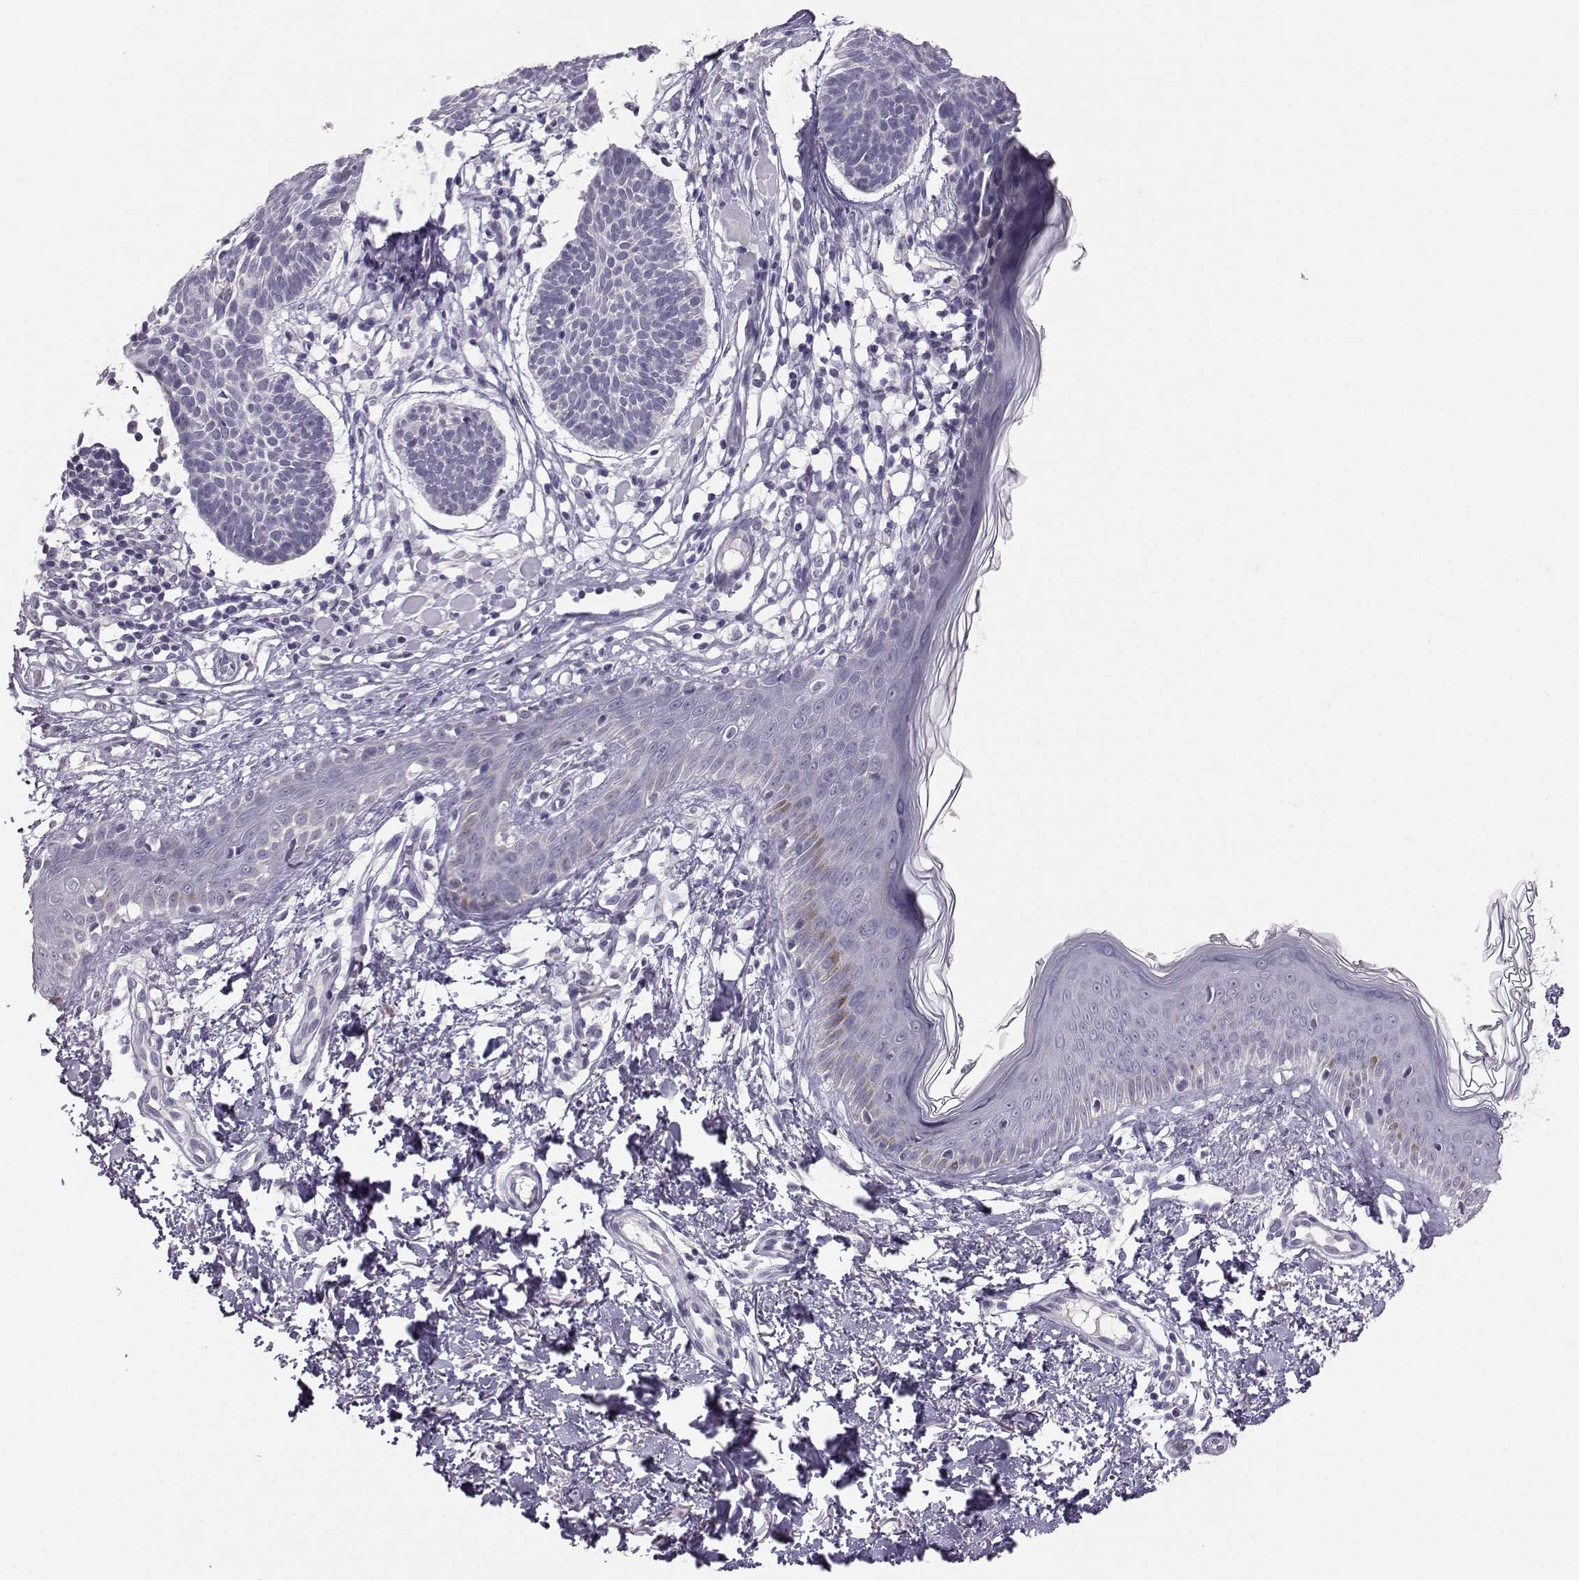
{"staining": {"intensity": "negative", "quantity": "none", "location": "none"}, "tissue": "skin cancer", "cell_type": "Tumor cells", "image_type": "cancer", "snomed": [{"axis": "morphology", "description": "Basal cell carcinoma"}, {"axis": "topography", "description": "Skin"}], "caption": "The immunohistochemistry (IHC) image has no significant expression in tumor cells of skin cancer tissue.", "gene": "PKP2", "patient": {"sex": "male", "age": 85}}